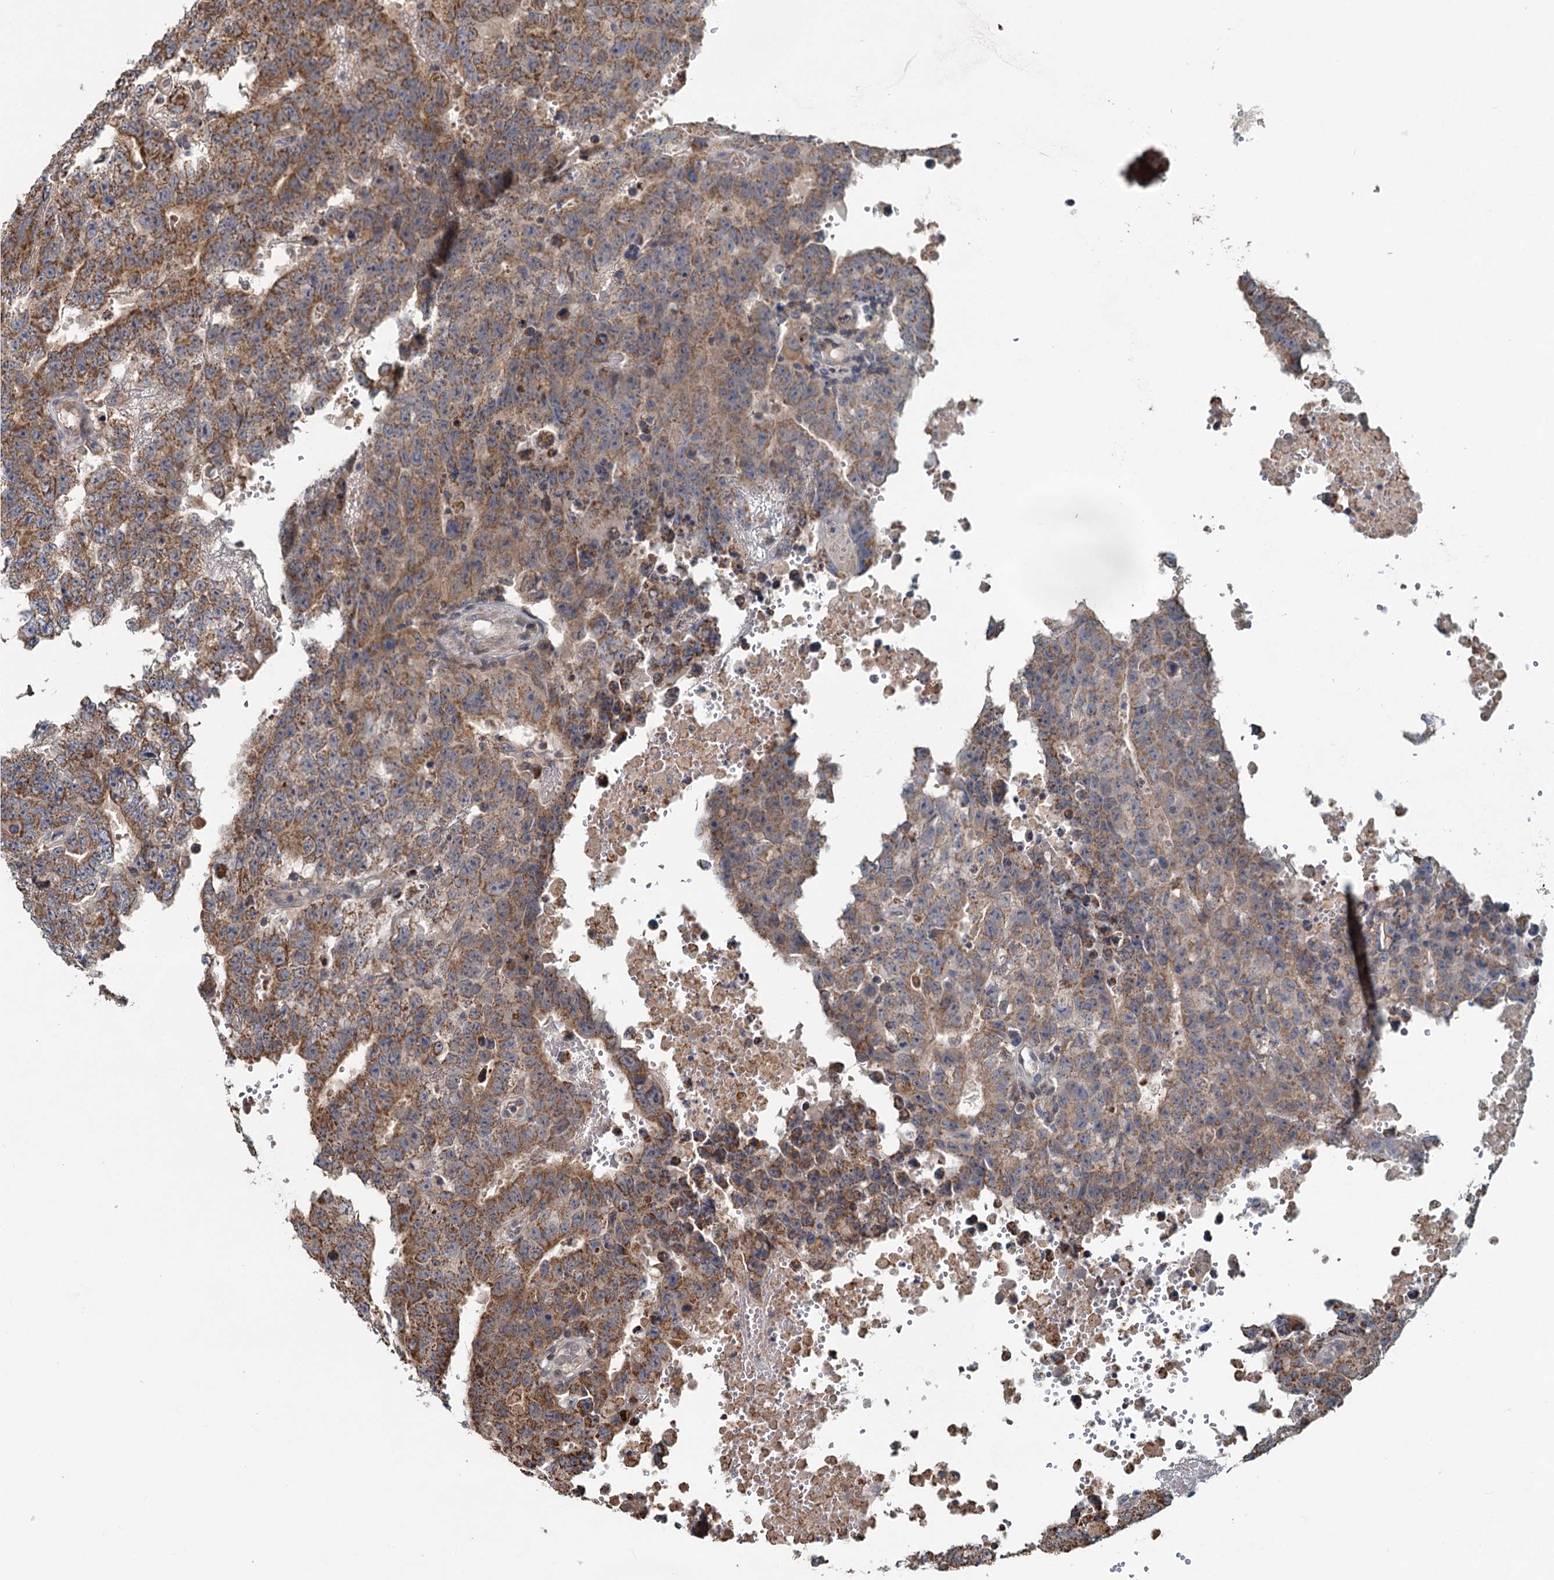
{"staining": {"intensity": "moderate", "quantity": ">75%", "location": "cytoplasmic/membranous"}, "tissue": "testis cancer", "cell_type": "Tumor cells", "image_type": "cancer", "snomed": [{"axis": "morphology", "description": "Carcinoma, Embryonal, NOS"}, {"axis": "topography", "description": "Testis"}], "caption": "Testis cancer tissue shows moderate cytoplasmic/membranous staining in about >75% of tumor cells", "gene": "OTUB1", "patient": {"sex": "male", "age": 25}}